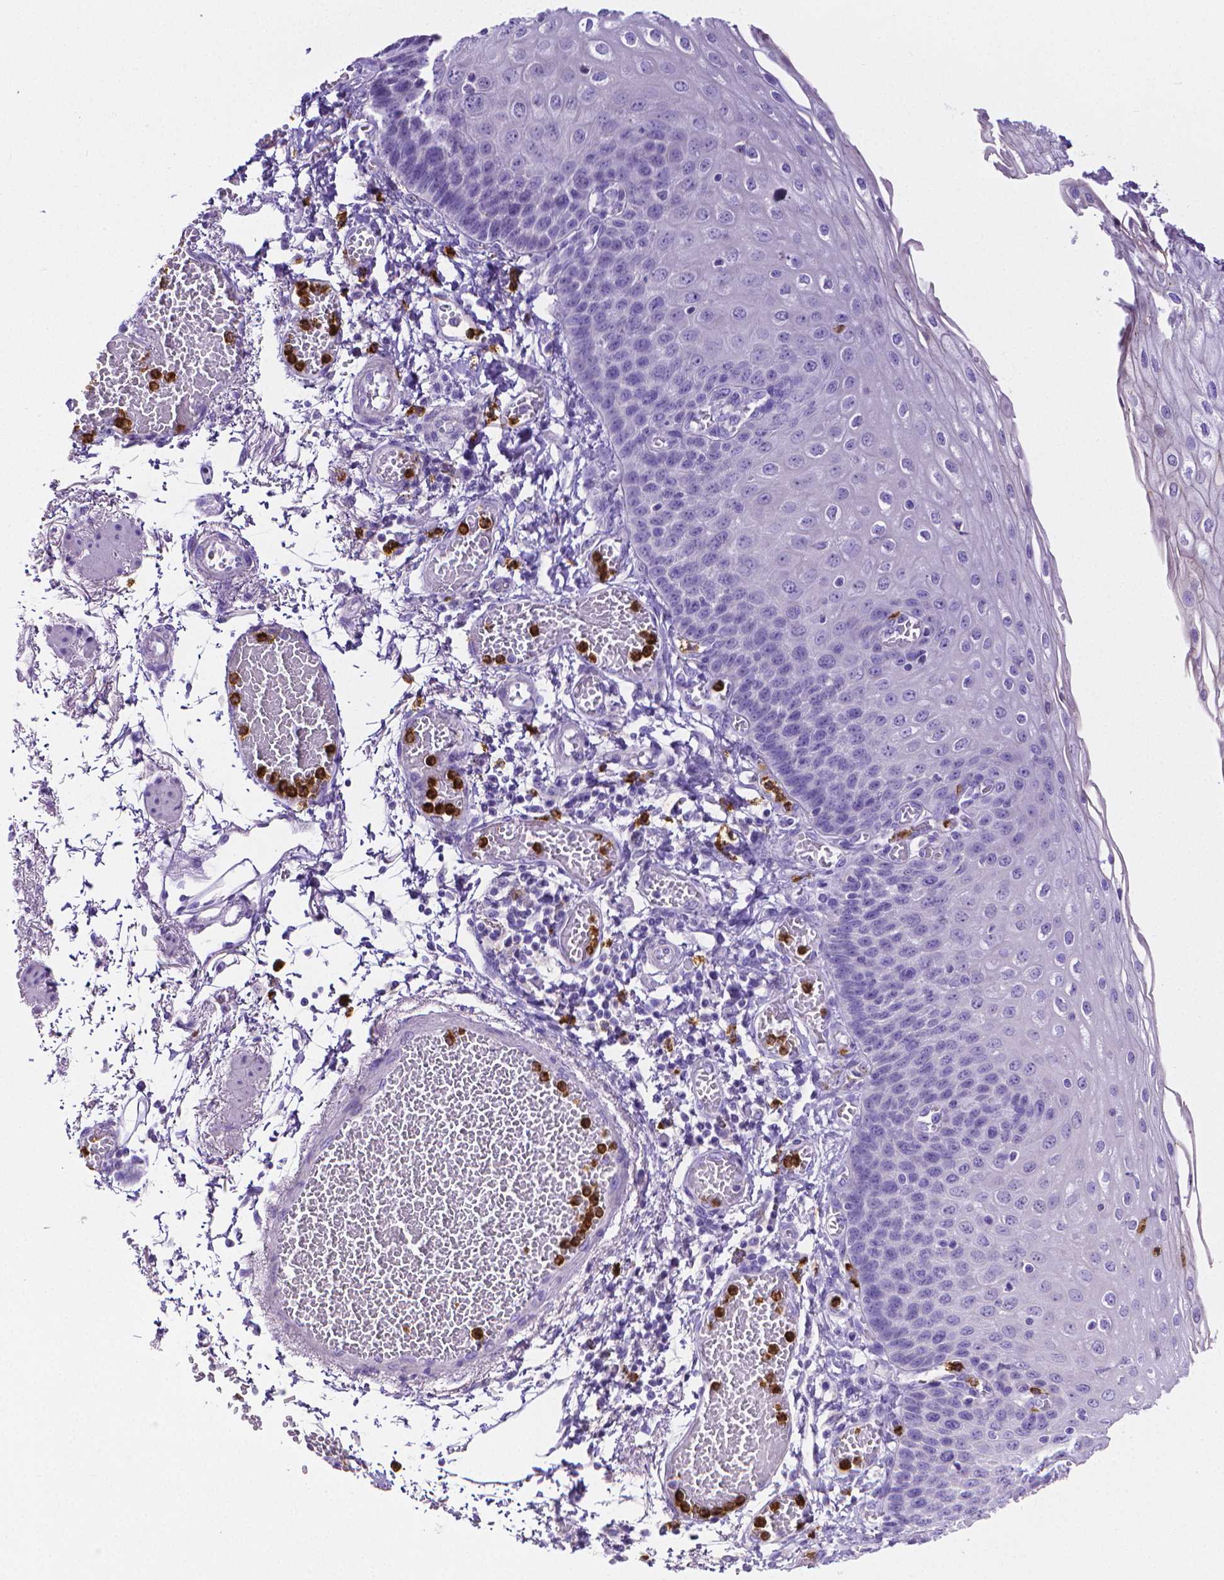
{"staining": {"intensity": "negative", "quantity": "none", "location": "none"}, "tissue": "esophagus", "cell_type": "Squamous epithelial cells", "image_type": "normal", "snomed": [{"axis": "morphology", "description": "Normal tissue, NOS"}, {"axis": "morphology", "description": "Adenocarcinoma, NOS"}, {"axis": "topography", "description": "Esophagus"}], "caption": "Esophagus stained for a protein using IHC demonstrates no staining squamous epithelial cells.", "gene": "MMP9", "patient": {"sex": "male", "age": 81}}